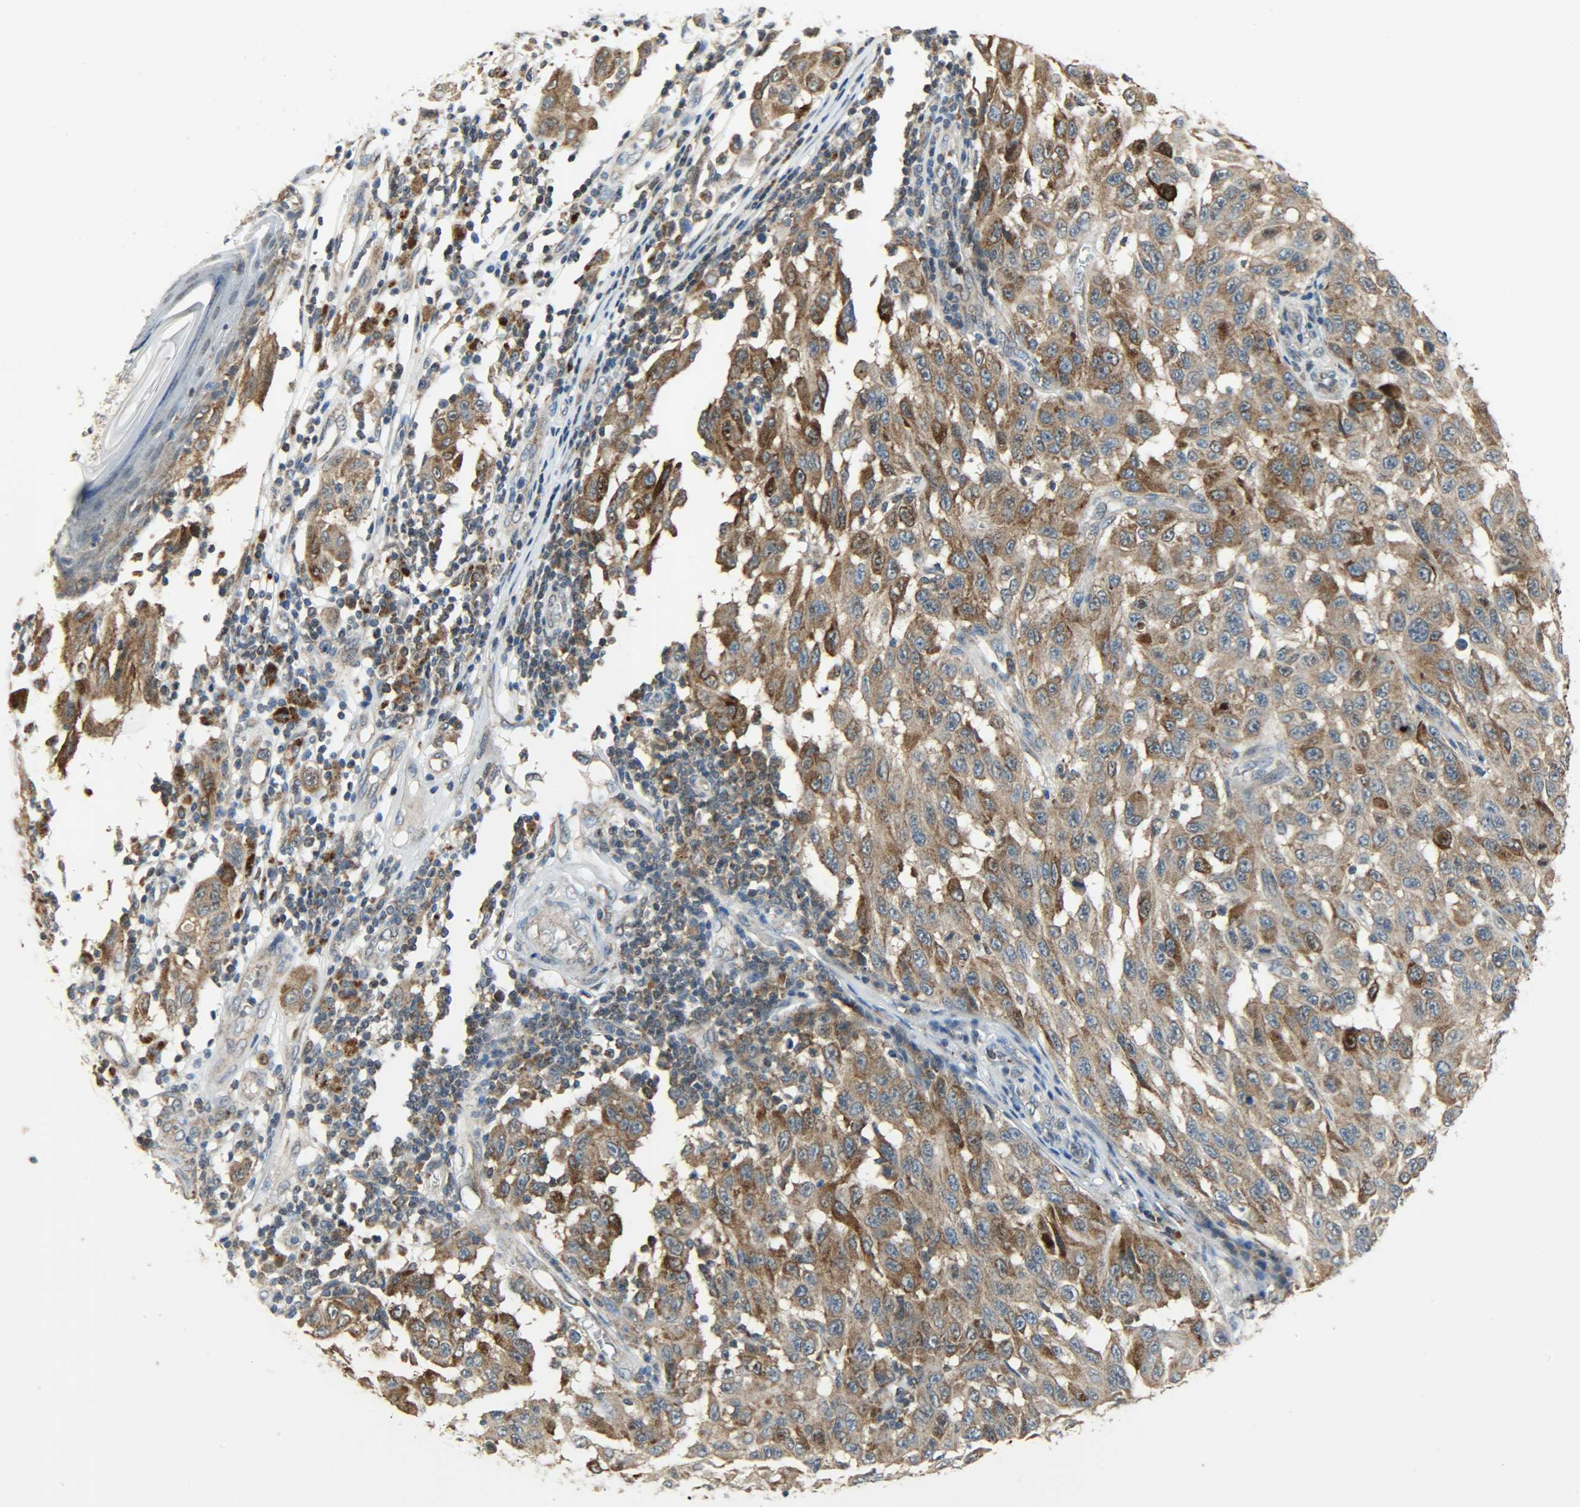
{"staining": {"intensity": "strong", "quantity": ">75%", "location": "cytoplasmic/membranous"}, "tissue": "melanoma", "cell_type": "Tumor cells", "image_type": "cancer", "snomed": [{"axis": "morphology", "description": "Malignant melanoma, NOS"}, {"axis": "topography", "description": "Skin"}], "caption": "Protein staining displays strong cytoplasmic/membranous positivity in about >75% of tumor cells in malignant melanoma.", "gene": "GIT2", "patient": {"sex": "male", "age": 30}}